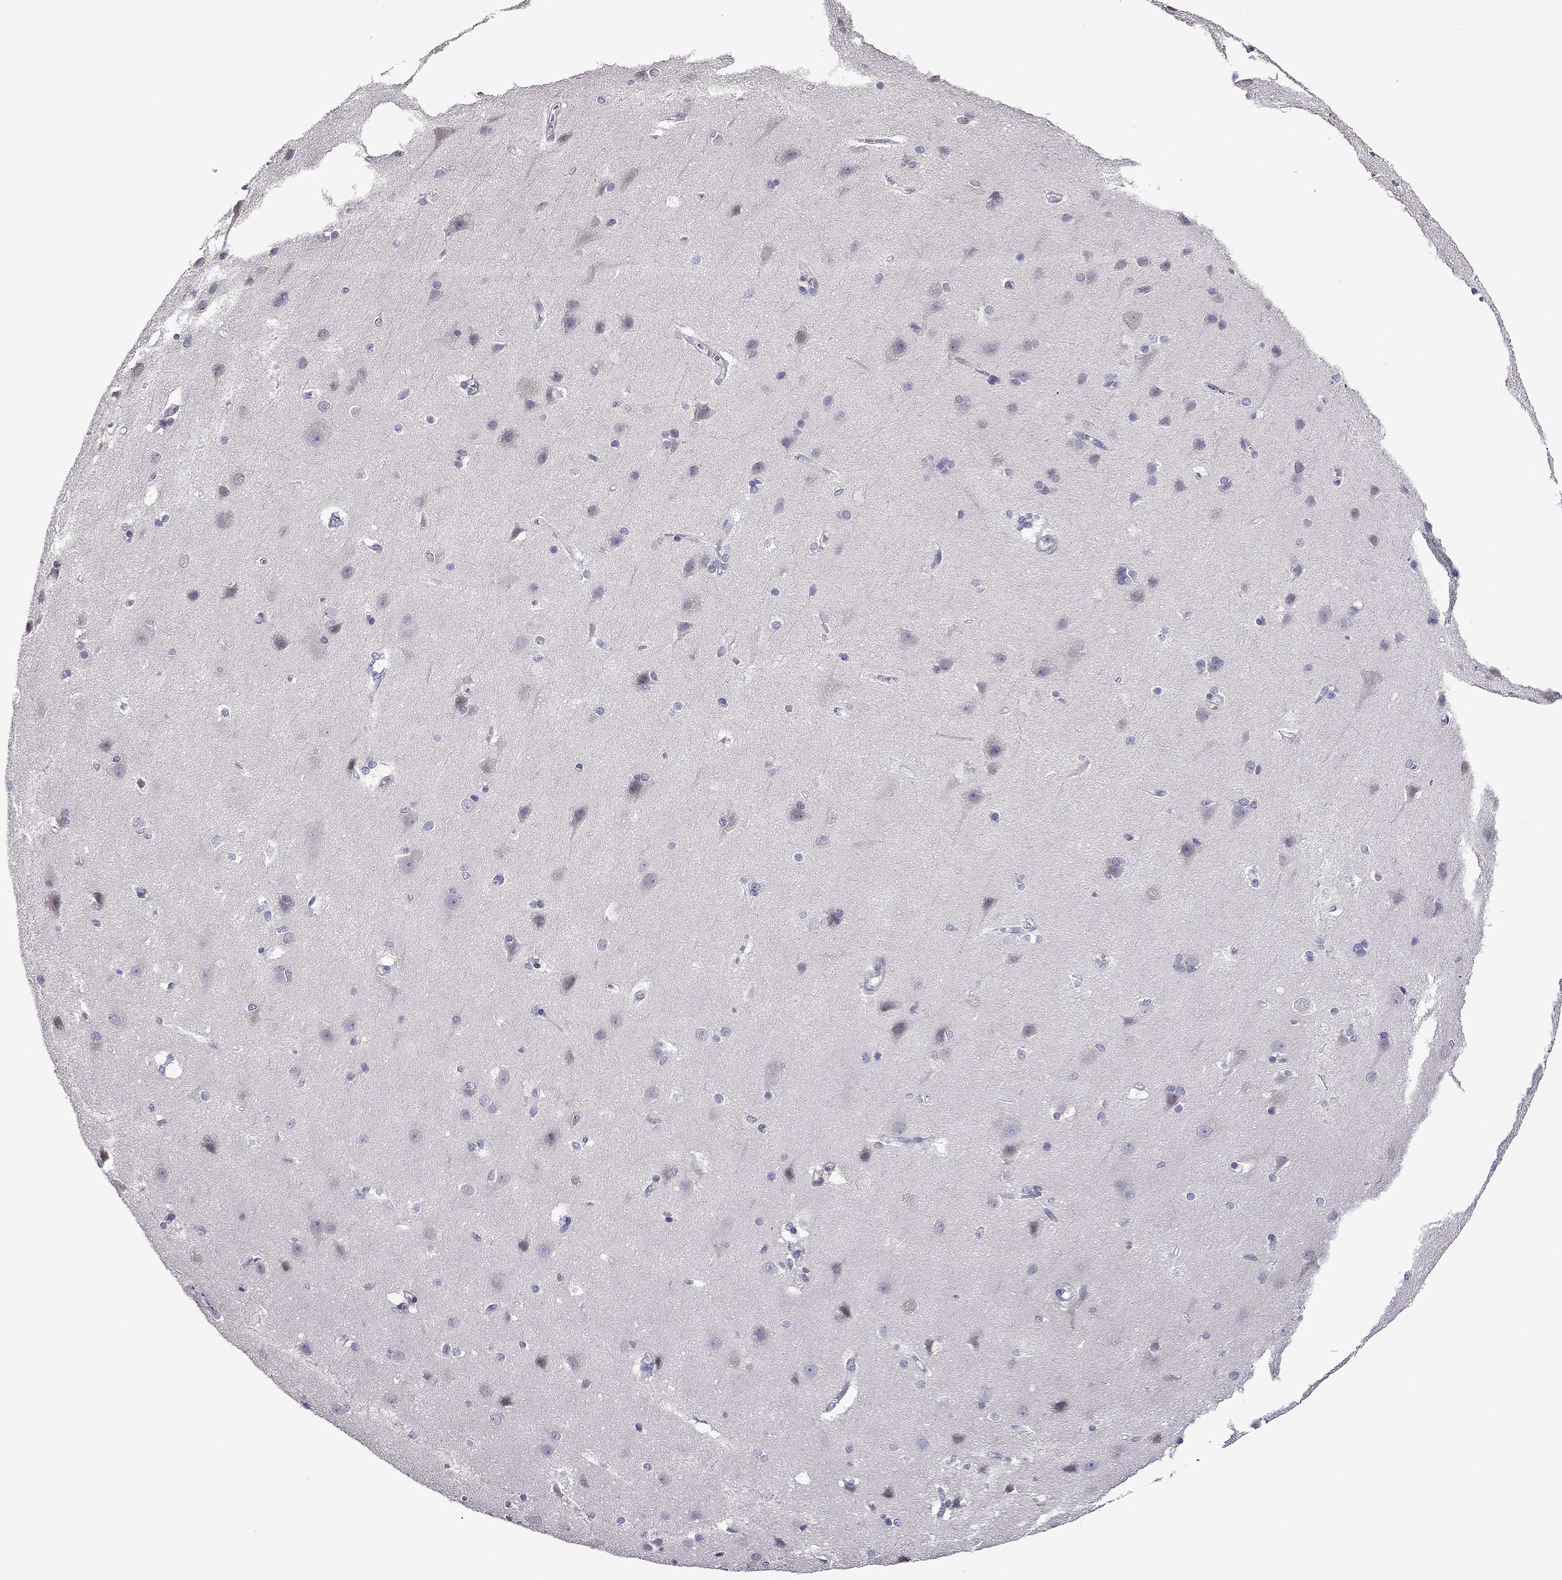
{"staining": {"intensity": "negative", "quantity": "none", "location": "none"}, "tissue": "cerebral cortex", "cell_type": "Endothelial cells", "image_type": "normal", "snomed": [{"axis": "morphology", "description": "Normal tissue, NOS"}, {"axis": "topography", "description": "Cerebral cortex"}], "caption": "Immunohistochemistry (IHC) of unremarkable human cerebral cortex displays no expression in endothelial cells.", "gene": "TTN", "patient": {"sex": "male", "age": 37}}